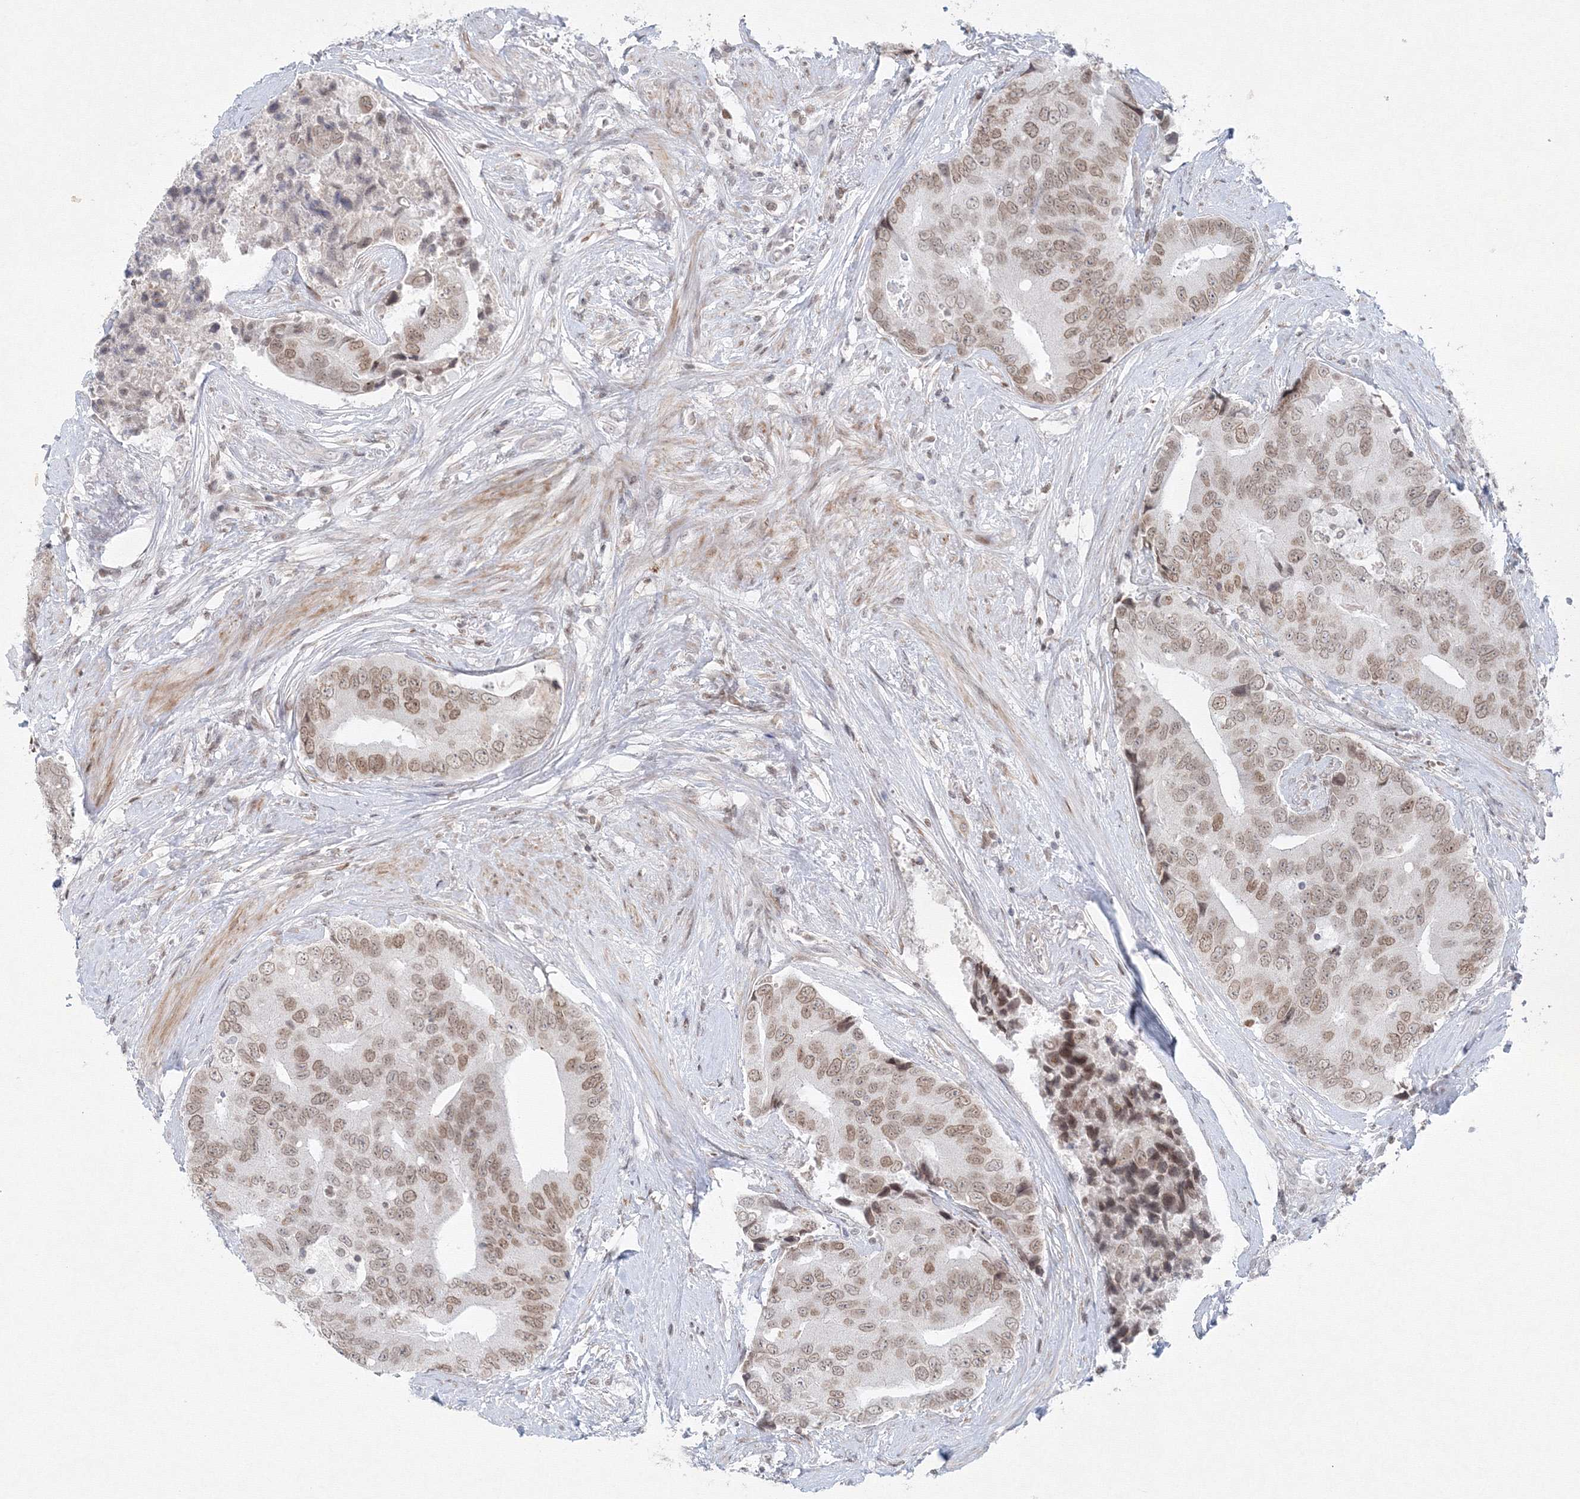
{"staining": {"intensity": "weak", "quantity": ">75%", "location": "nuclear"}, "tissue": "prostate cancer", "cell_type": "Tumor cells", "image_type": "cancer", "snomed": [{"axis": "morphology", "description": "Adenocarcinoma, High grade"}, {"axis": "topography", "description": "Prostate"}], "caption": "Weak nuclear staining for a protein is appreciated in about >75% of tumor cells of prostate cancer using immunohistochemistry.", "gene": "KIF4A", "patient": {"sex": "male", "age": 70}}